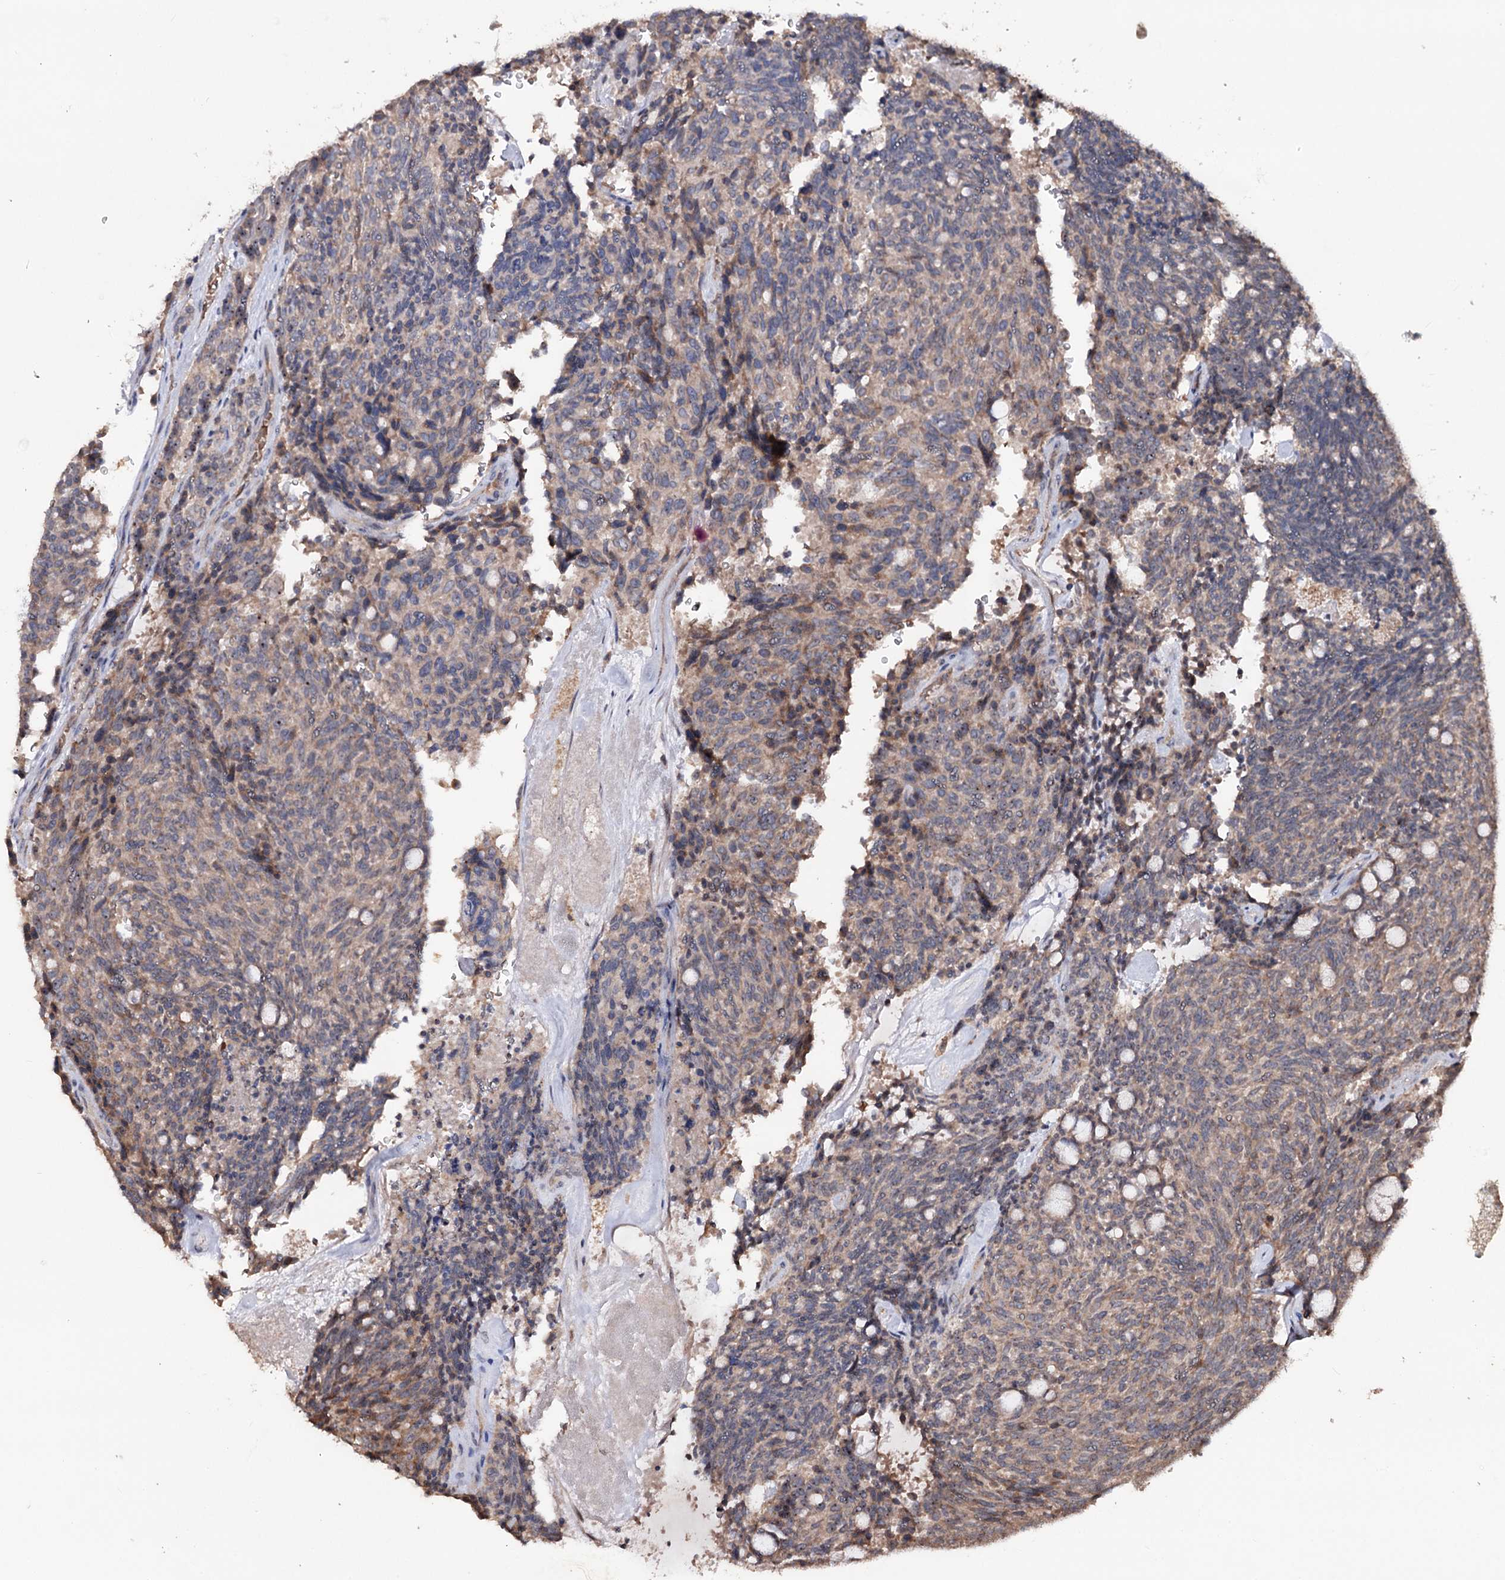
{"staining": {"intensity": "weak", "quantity": "<25%", "location": "cytoplasmic/membranous"}, "tissue": "carcinoid", "cell_type": "Tumor cells", "image_type": "cancer", "snomed": [{"axis": "morphology", "description": "Carcinoid, malignant, NOS"}, {"axis": "topography", "description": "Pancreas"}], "caption": "Immunohistochemistry (IHC) micrograph of carcinoid (malignant) stained for a protein (brown), which reveals no staining in tumor cells.", "gene": "FAM53B", "patient": {"sex": "female", "age": 54}}